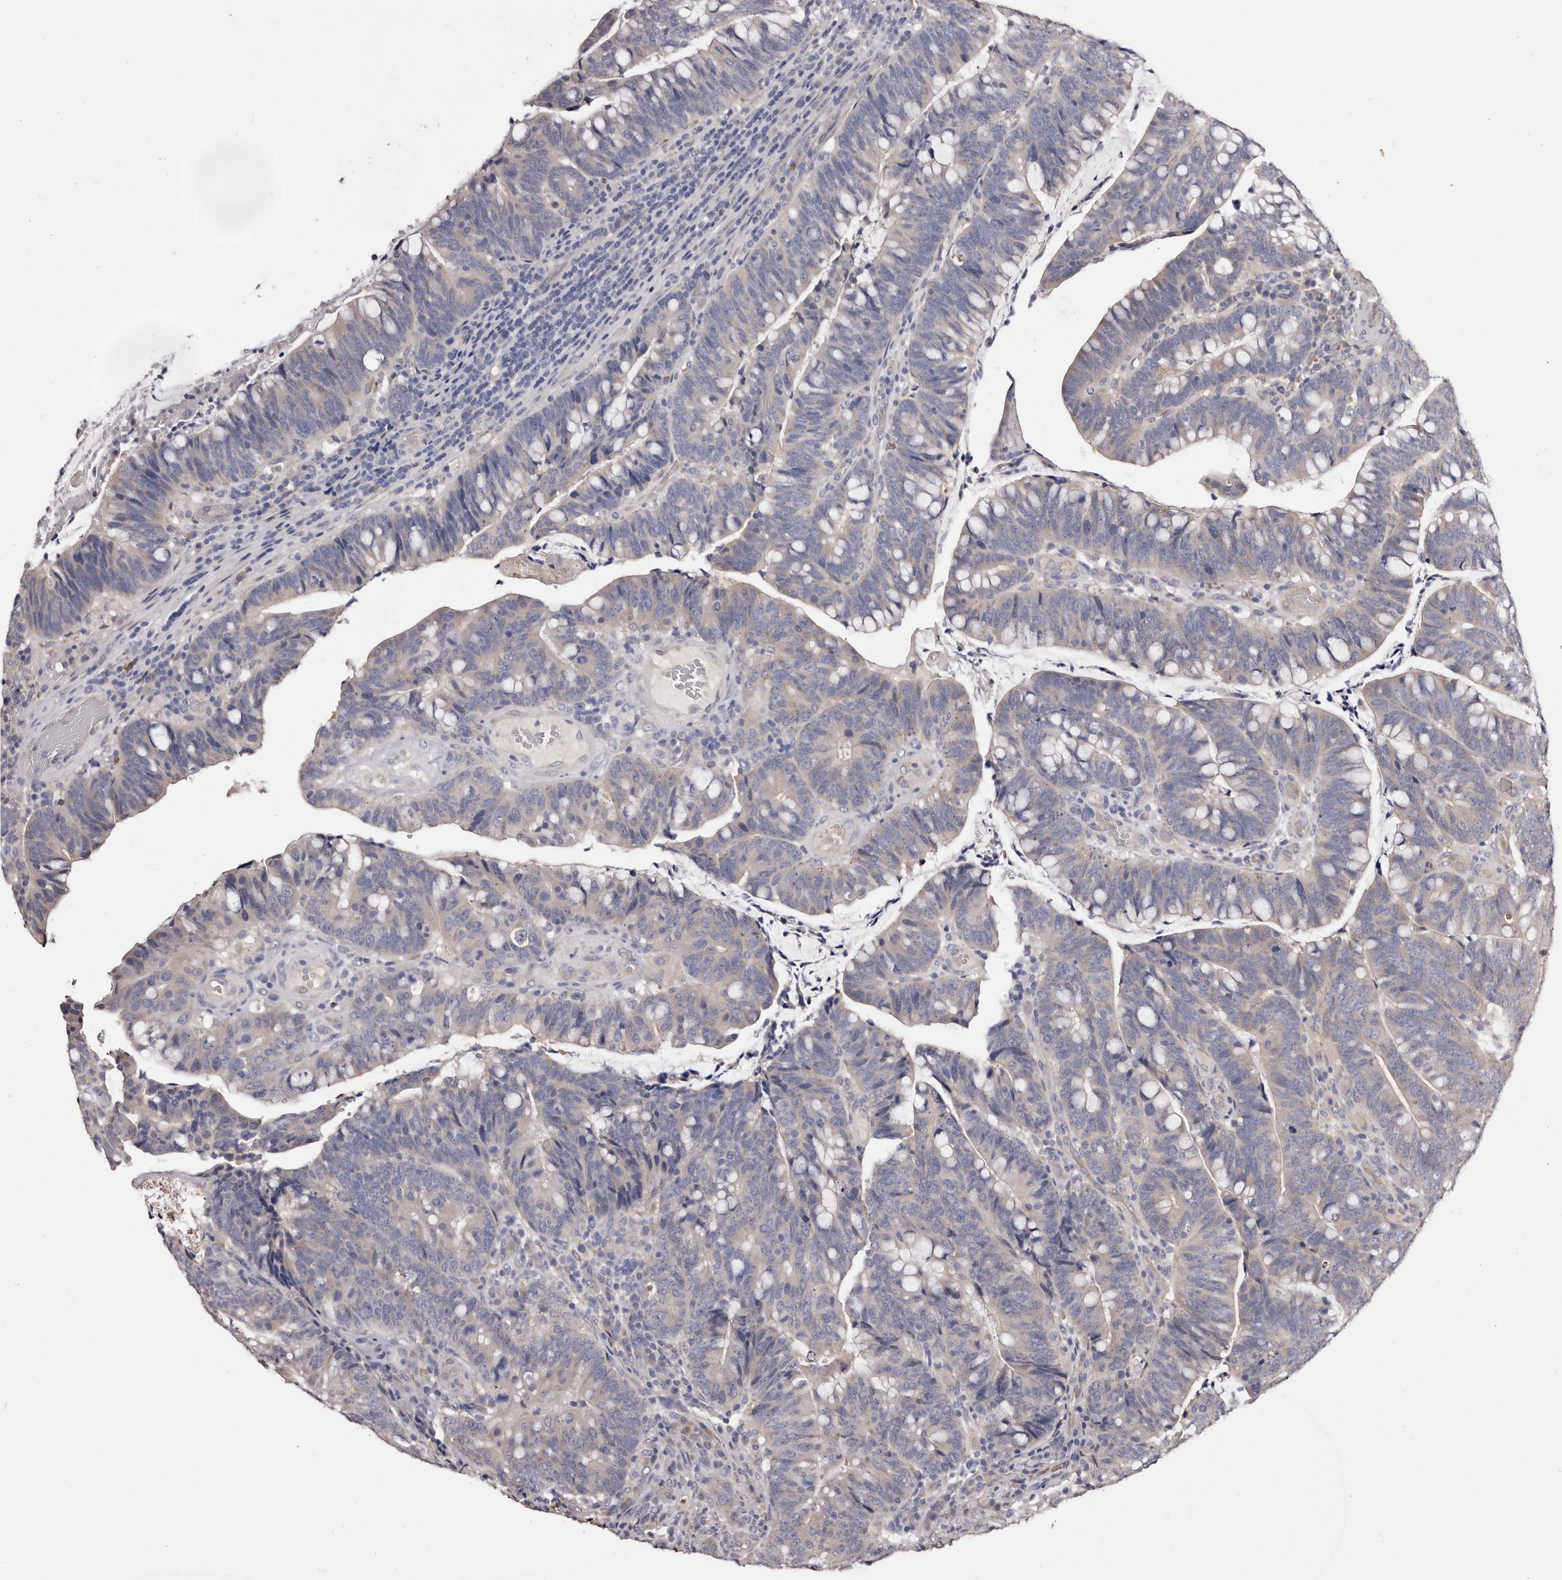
{"staining": {"intensity": "weak", "quantity": "<25%", "location": "cytoplasmic/membranous"}, "tissue": "colorectal cancer", "cell_type": "Tumor cells", "image_type": "cancer", "snomed": [{"axis": "morphology", "description": "Adenocarcinoma, NOS"}, {"axis": "topography", "description": "Colon"}], "caption": "Immunohistochemical staining of human adenocarcinoma (colorectal) demonstrates no significant staining in tumor cells.", "gene": "ETNK1", "patient": {"sex": "female", "age": 66}}